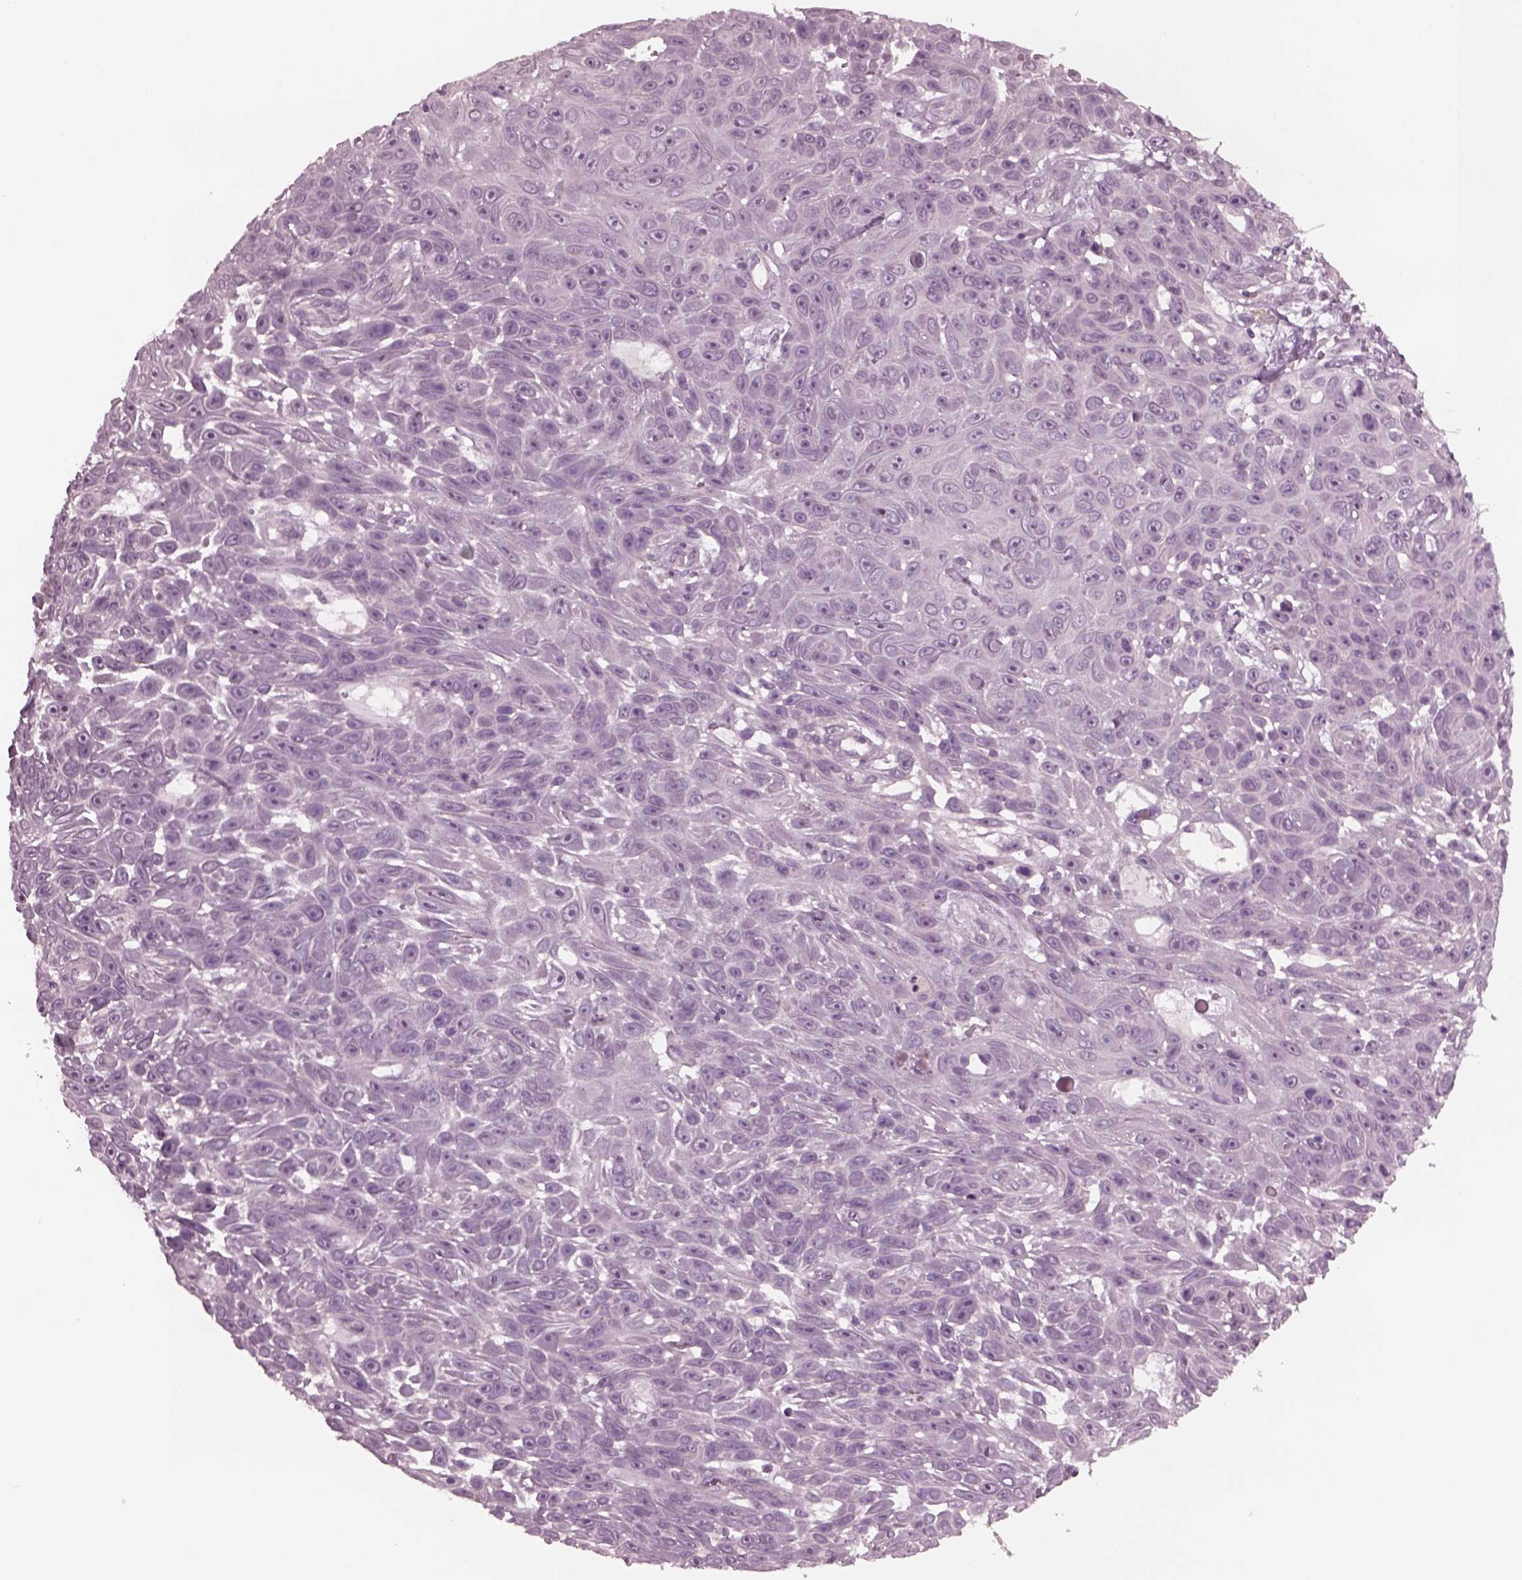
{"staining": {"intensity": "negative", "quantity": "none", "location": "none"}, "tissue": "skin cancer", "cell_type": "Tumor cells", "image_type": "cancer", "snomed": [{"axis": "morphology", "description": "Squamous cell carcinoma, NOS"}, {"axis": "topography", "description": "Skin"}], "caption": "DAB immunohistochemical staining of skin squamous cell carcinoma reveals no significant staining in tumor cells.", "gene": "YY2", "patient": {"sex": "male", "age": 82}}